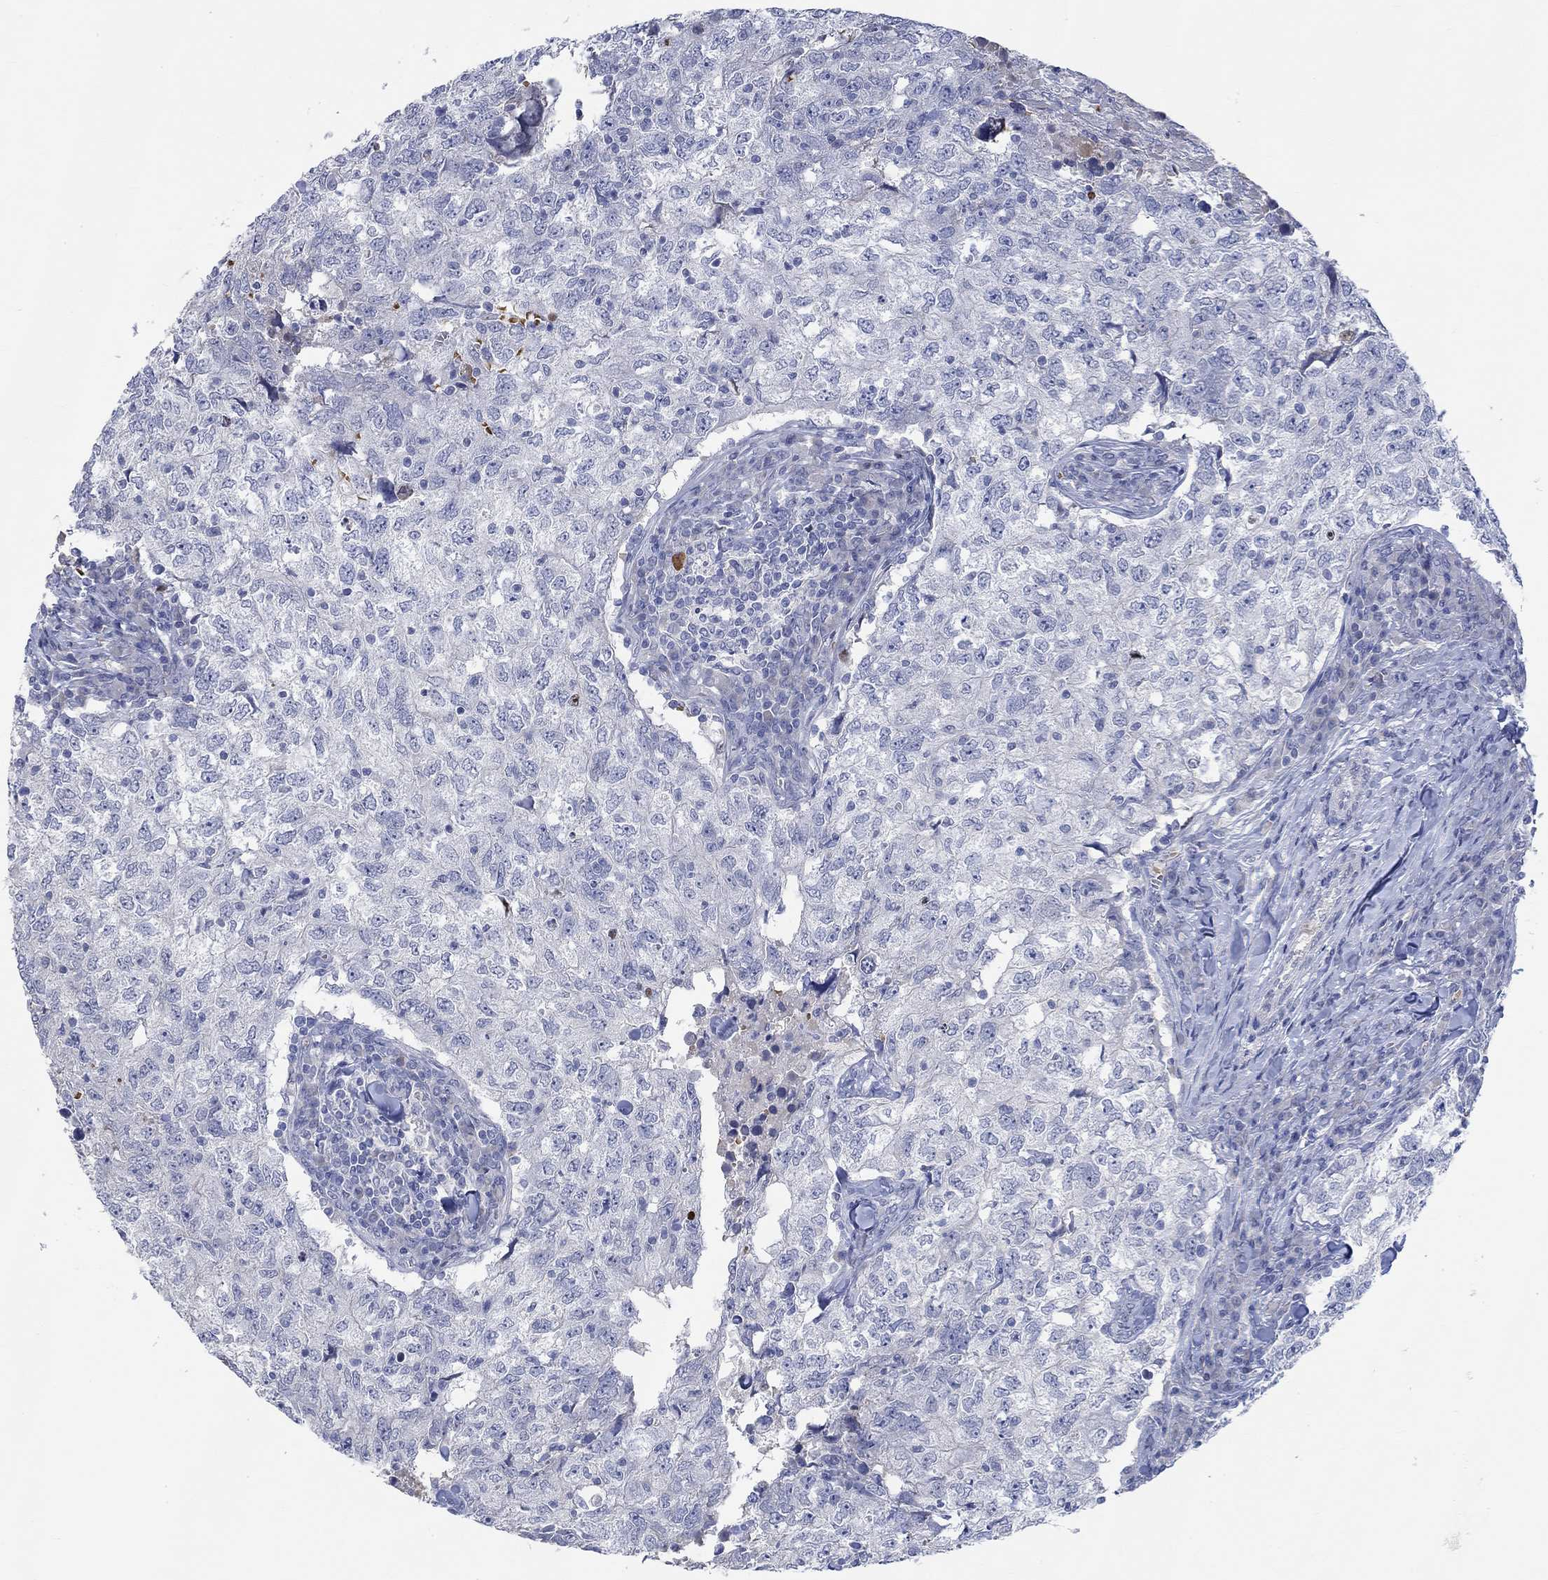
{"staining": {"intensity": "negative", "quantity": "none", "location": "none"}, "tissue": "breast cancer", "cell_type": "Tumor cells", "image_type": "cancer", "snomed": [{"axis": "morphology", "description": "Duct carcinoma"}, {"axis": "topography", "description": "Breast"}], "caption": "This is a micrograph of immunohistochemistry staining of breast cancer, which shows no positivity in tumor cells. (IHC, brightfield microscopy, high magnification).", "gene": "DLK1", "patient": {"sex": "female", "age": 30}}